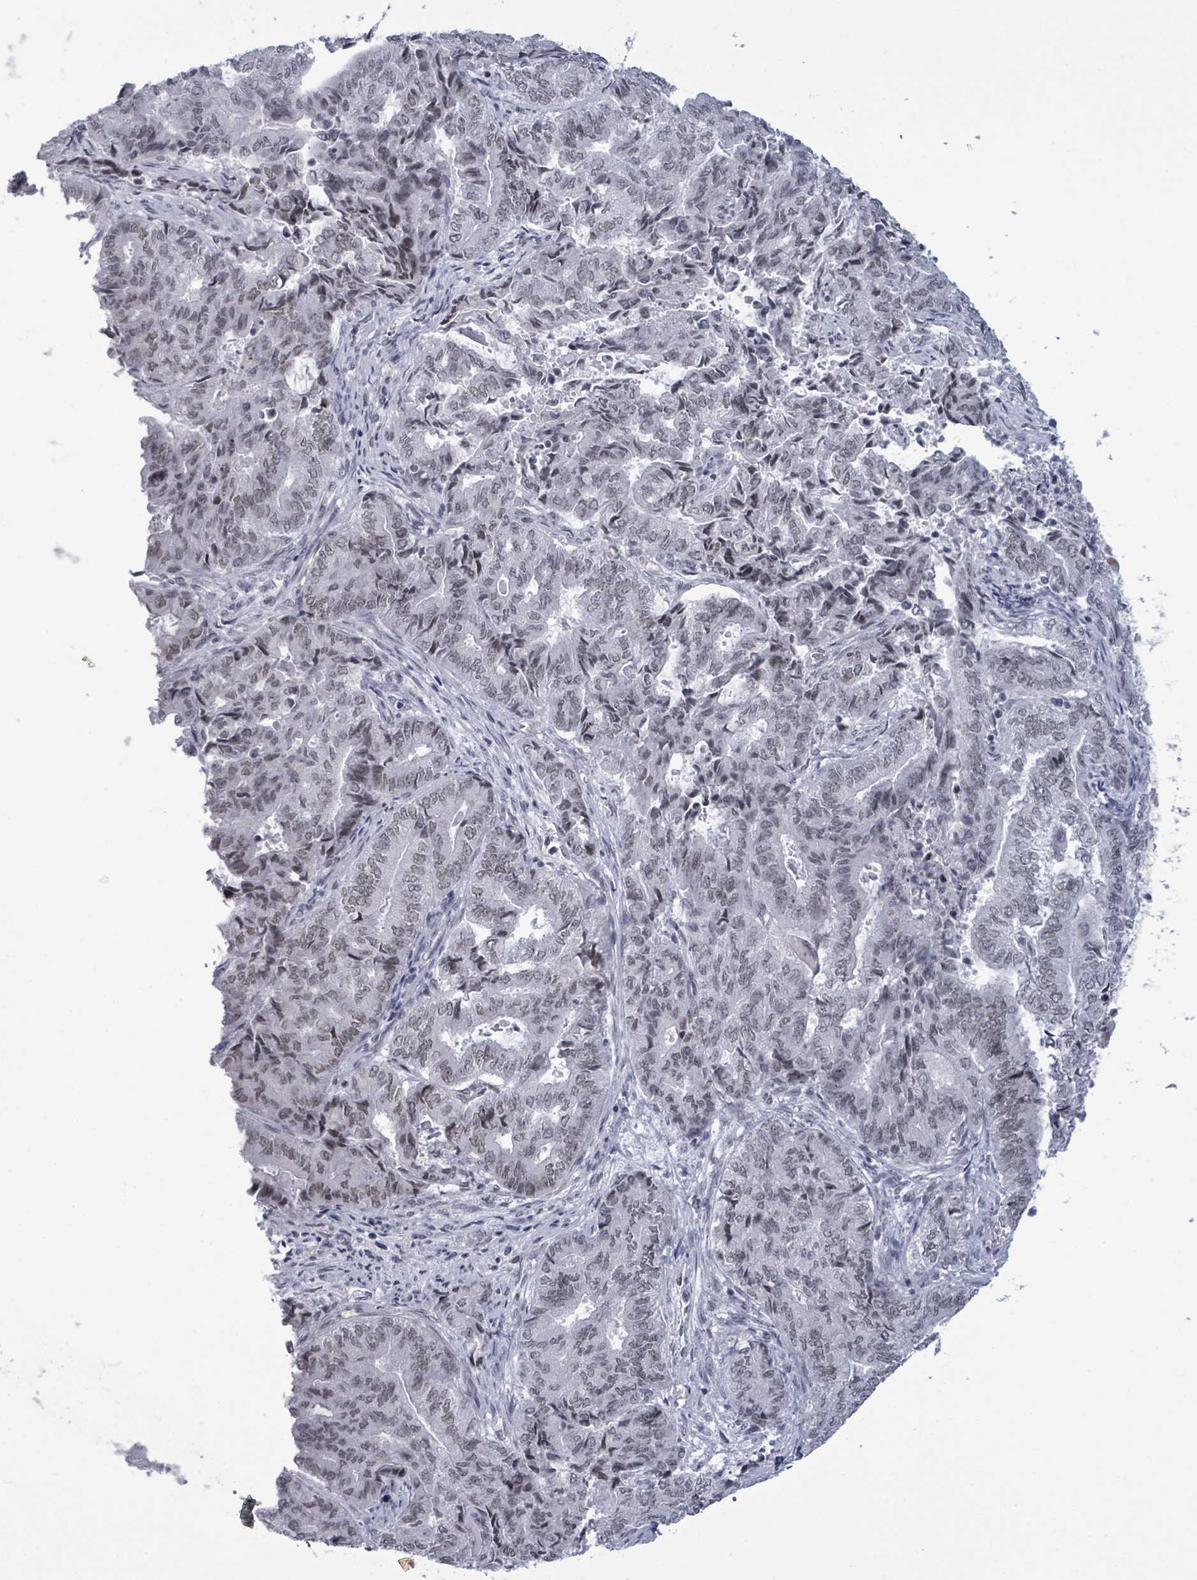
{"staining": {"intensity": "weak", "quantity": "<25%", "location": "nuclear"}, "tissue": "endometrial cancer", "cell_type": "Tumor cells", "image_type": "cancer", "snomed": [{"axis": "morphology", "description": "Adenocarcinoma, NOS"}, {"axis": "topography", "description": "Endometrium"}], "caption": "Tumor cells show no significant protein staining in endometrial adenocarcinoma.", "gene": "ERCC5", "patient": {"sex": "female", "age": 80}}